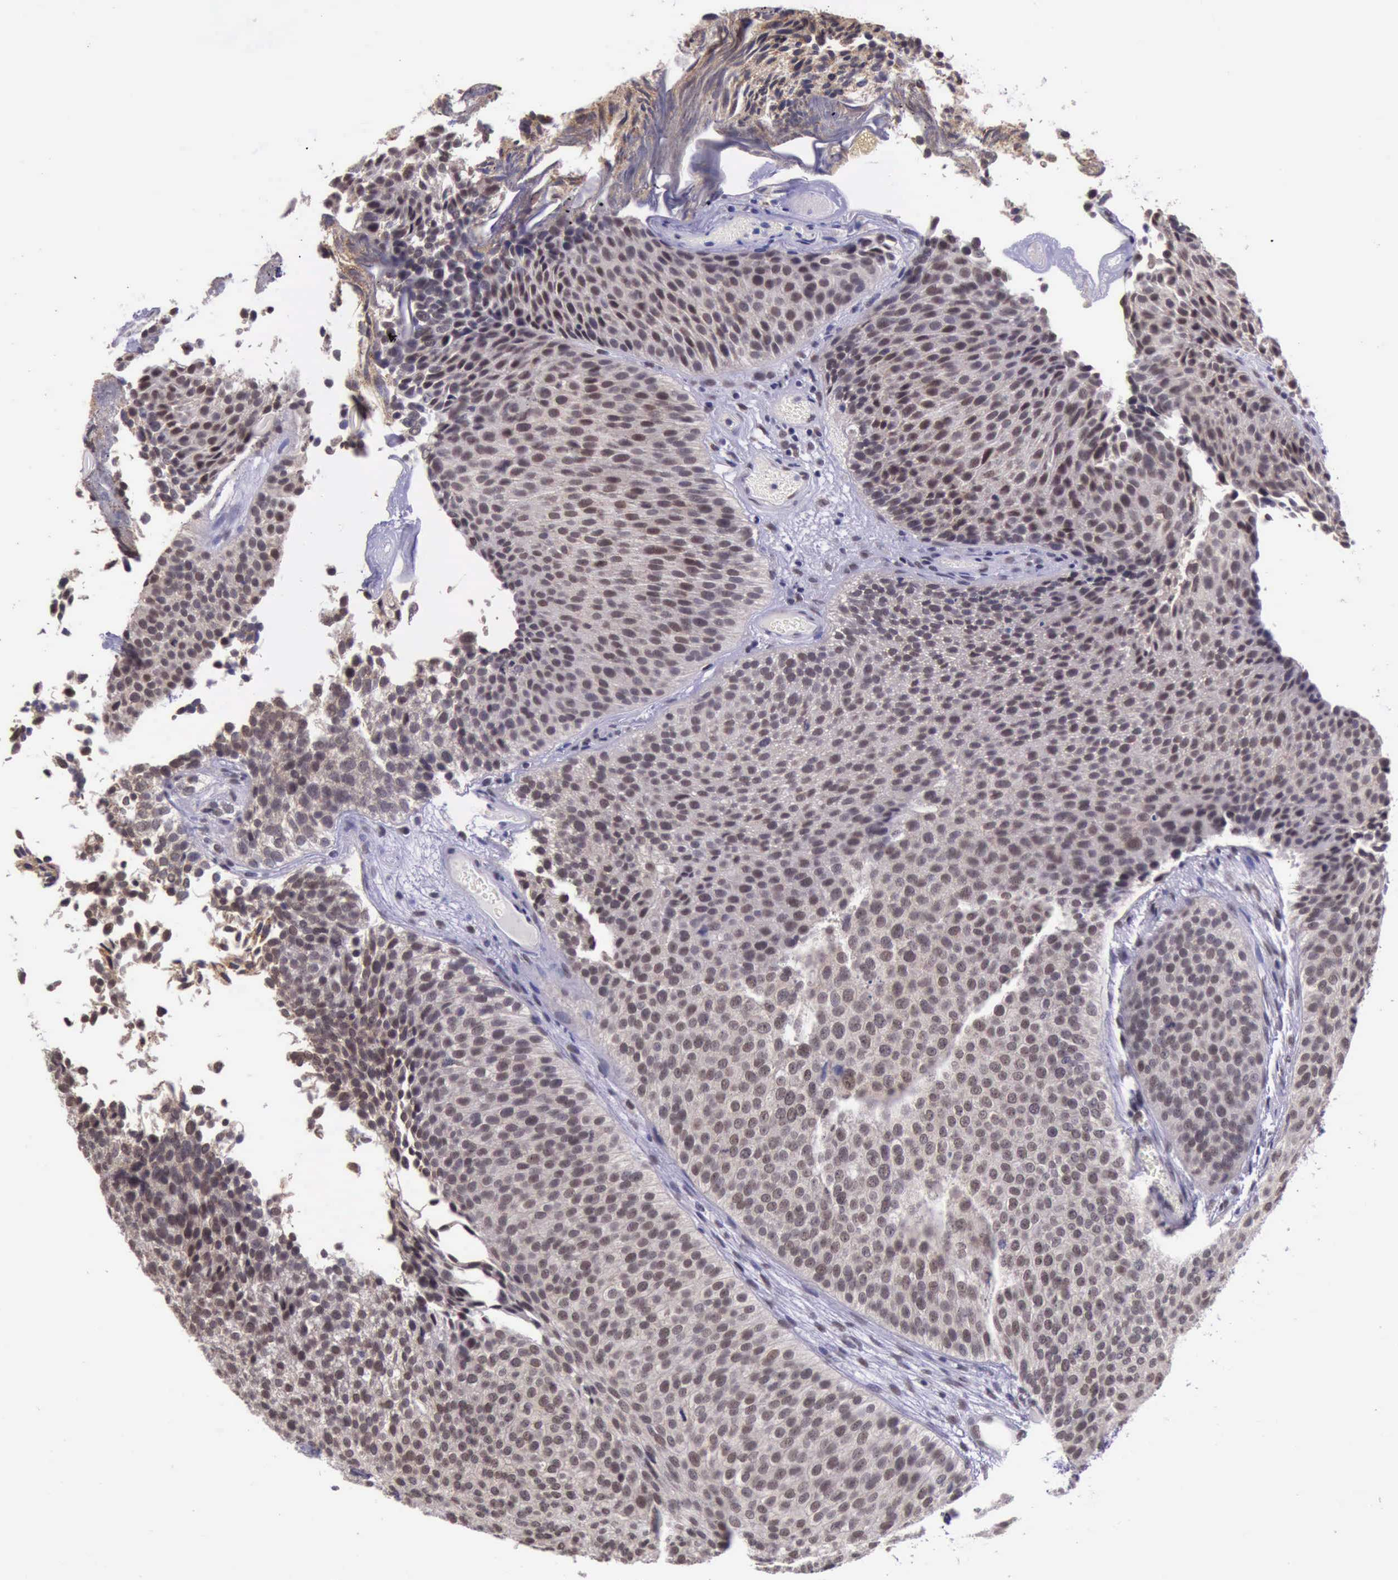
{"staining": {"intensity": "moderate", "quantity": ">75%", "location": "nuclear"}, "tissue": "urothelial cancer", "cell_type": "Tumor cells", "image_type": "cancer", "snomed": [{"axis": "morphology", "description": "Urothelial carcinoma, Low grade"}, {"axis": "topography", "description": "Urinary bladder"}], "caption": "DAB immunohistochemical staining of urothelial cancer exhibits moderate nuclear protein expression in about >75% of tumor cells. (Brightfield microscopy of DAB IHC at high magnification).", "gene": "PRPF39", "patient": {"sex": "male", "age": 84}}